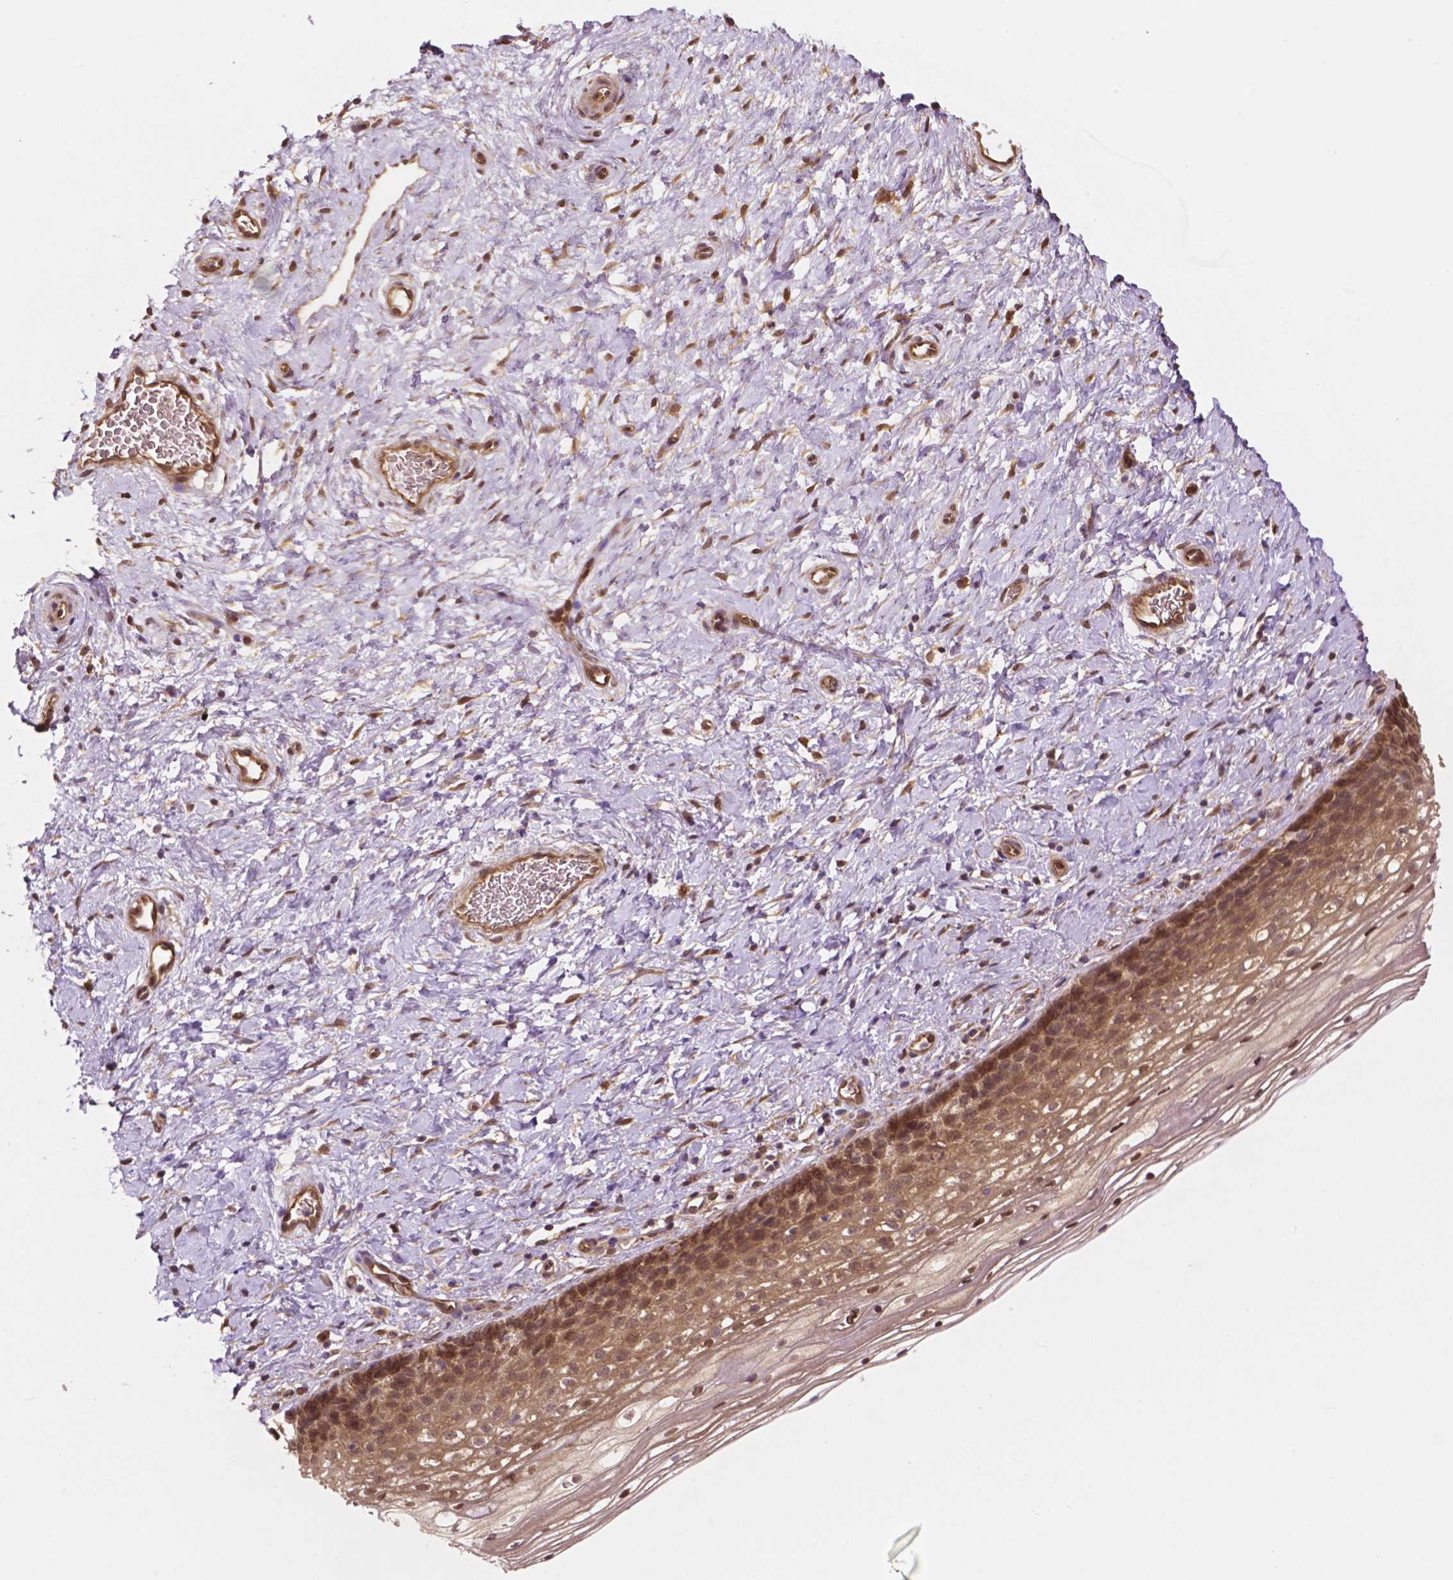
{"staining": {"intensity": "negative", "quantity": "none", "location": "none"}, "tissue": "cervix", "cell_type": "Glandular cells", "image_type": "normal", "snomed": [{"axis": "morphology", "description": "Normal tissue, NOS"}, {"axis": "topography", "description": "Cervix"}], "caption": "IHC of unremarkable cervix exhibits no expression in glandular cells. (Brightfield microscopy of DAB (3,3'-diaminobenzidine) immunohistochemistry at high magnification).", "gene": "YAP1", "patient": {"sex": "female", "age": 34}}